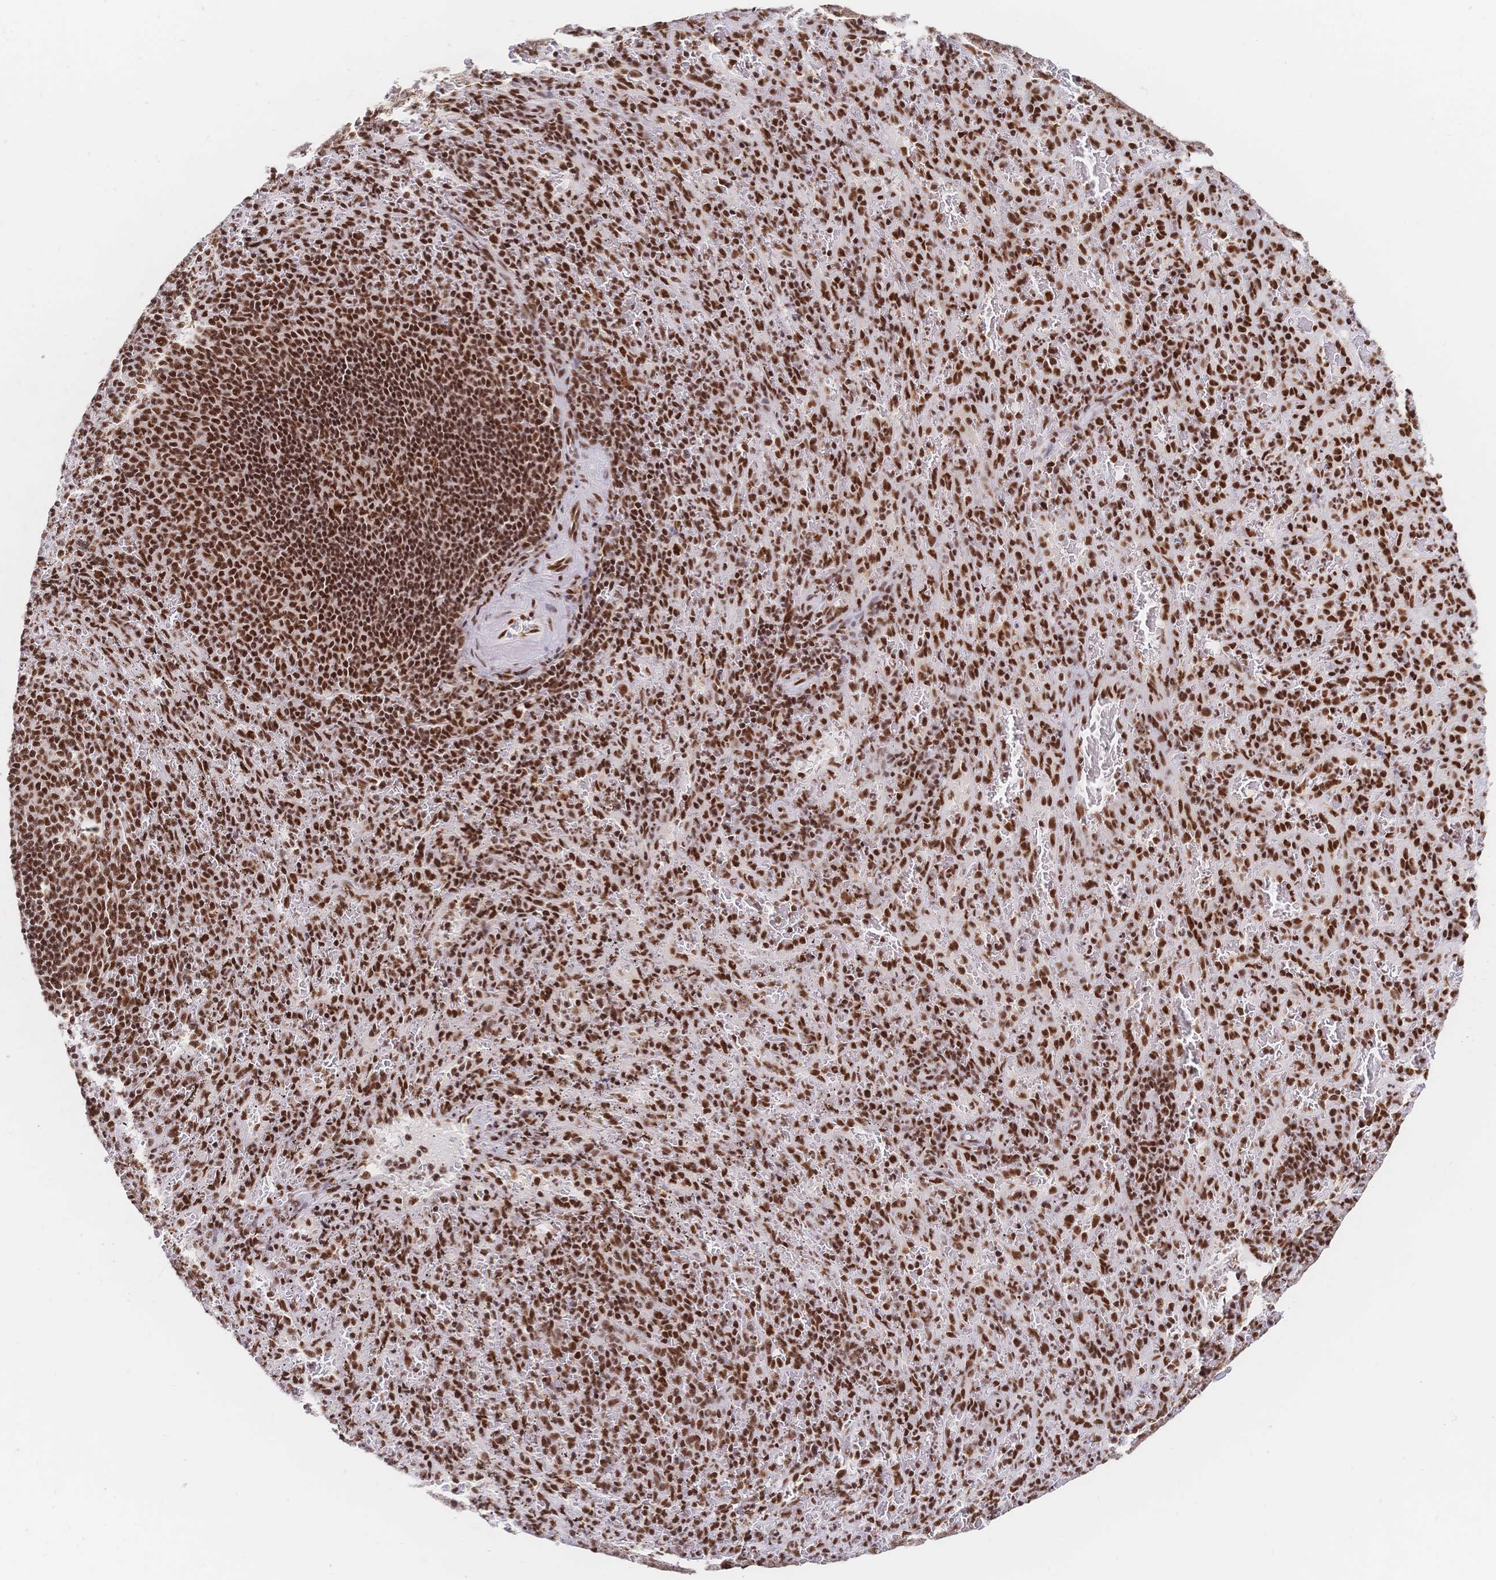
{"staining": {"intensity": "strong", "quantity": ">75%", "location": "nuclear"}, "tissue": "spleen", "cell_type": "Cells in red pulp", "image_type": "normal", "snomed": [{"axis": "morphology", "description": "Normal tissue, NOS"}, {"axis": "topography", "description": "Spleen"}], "caption": "The immunohistochemical stain highlights strong nuclear staining in cells in red pulp of normal spleen.", "gene": "SRSF1", "patient": {"sex": "male", "age": 57}}